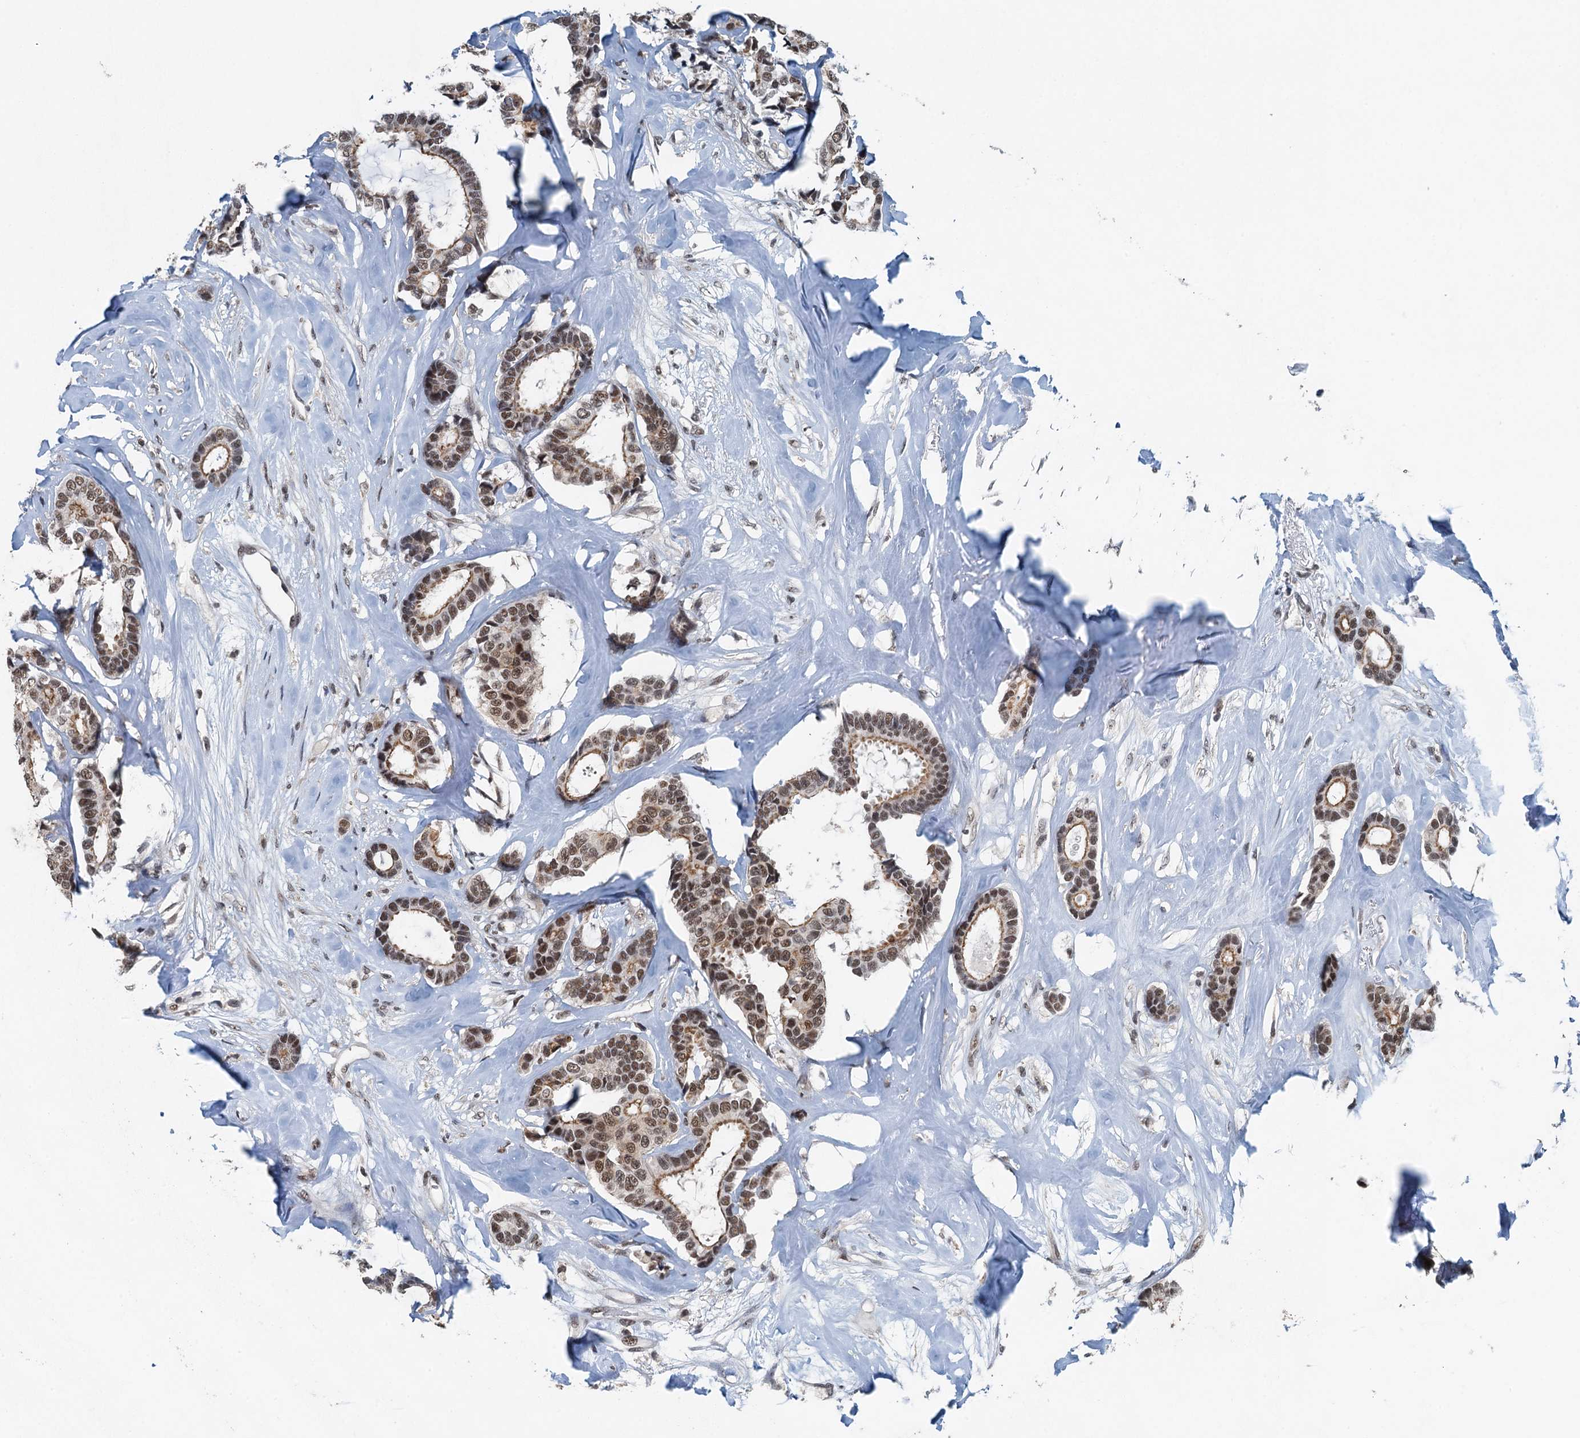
{"staining": {"intensity": "moderate", "quantity": ">75%", "location": "cytoplasmic/membranous,nuclear"}, "tissue": "breast cancer", "cell_type": "Tumor cells", "image_type": "cancer", "snomed": [{"axis": "morphology", "description": "Duct carcinoma"}, {"axis": "topography", "description": "Breast"}], "caption": "Immunohistochemistry histopathology image of human breast cancer stained for a protein (brown), which displays medium levels of moderate cytoplasmic/membranous and nuclear staining in approximately >75% of tumor cells.", "gene": "MTA3", "patient": {"sex": "female", "age": 87}}